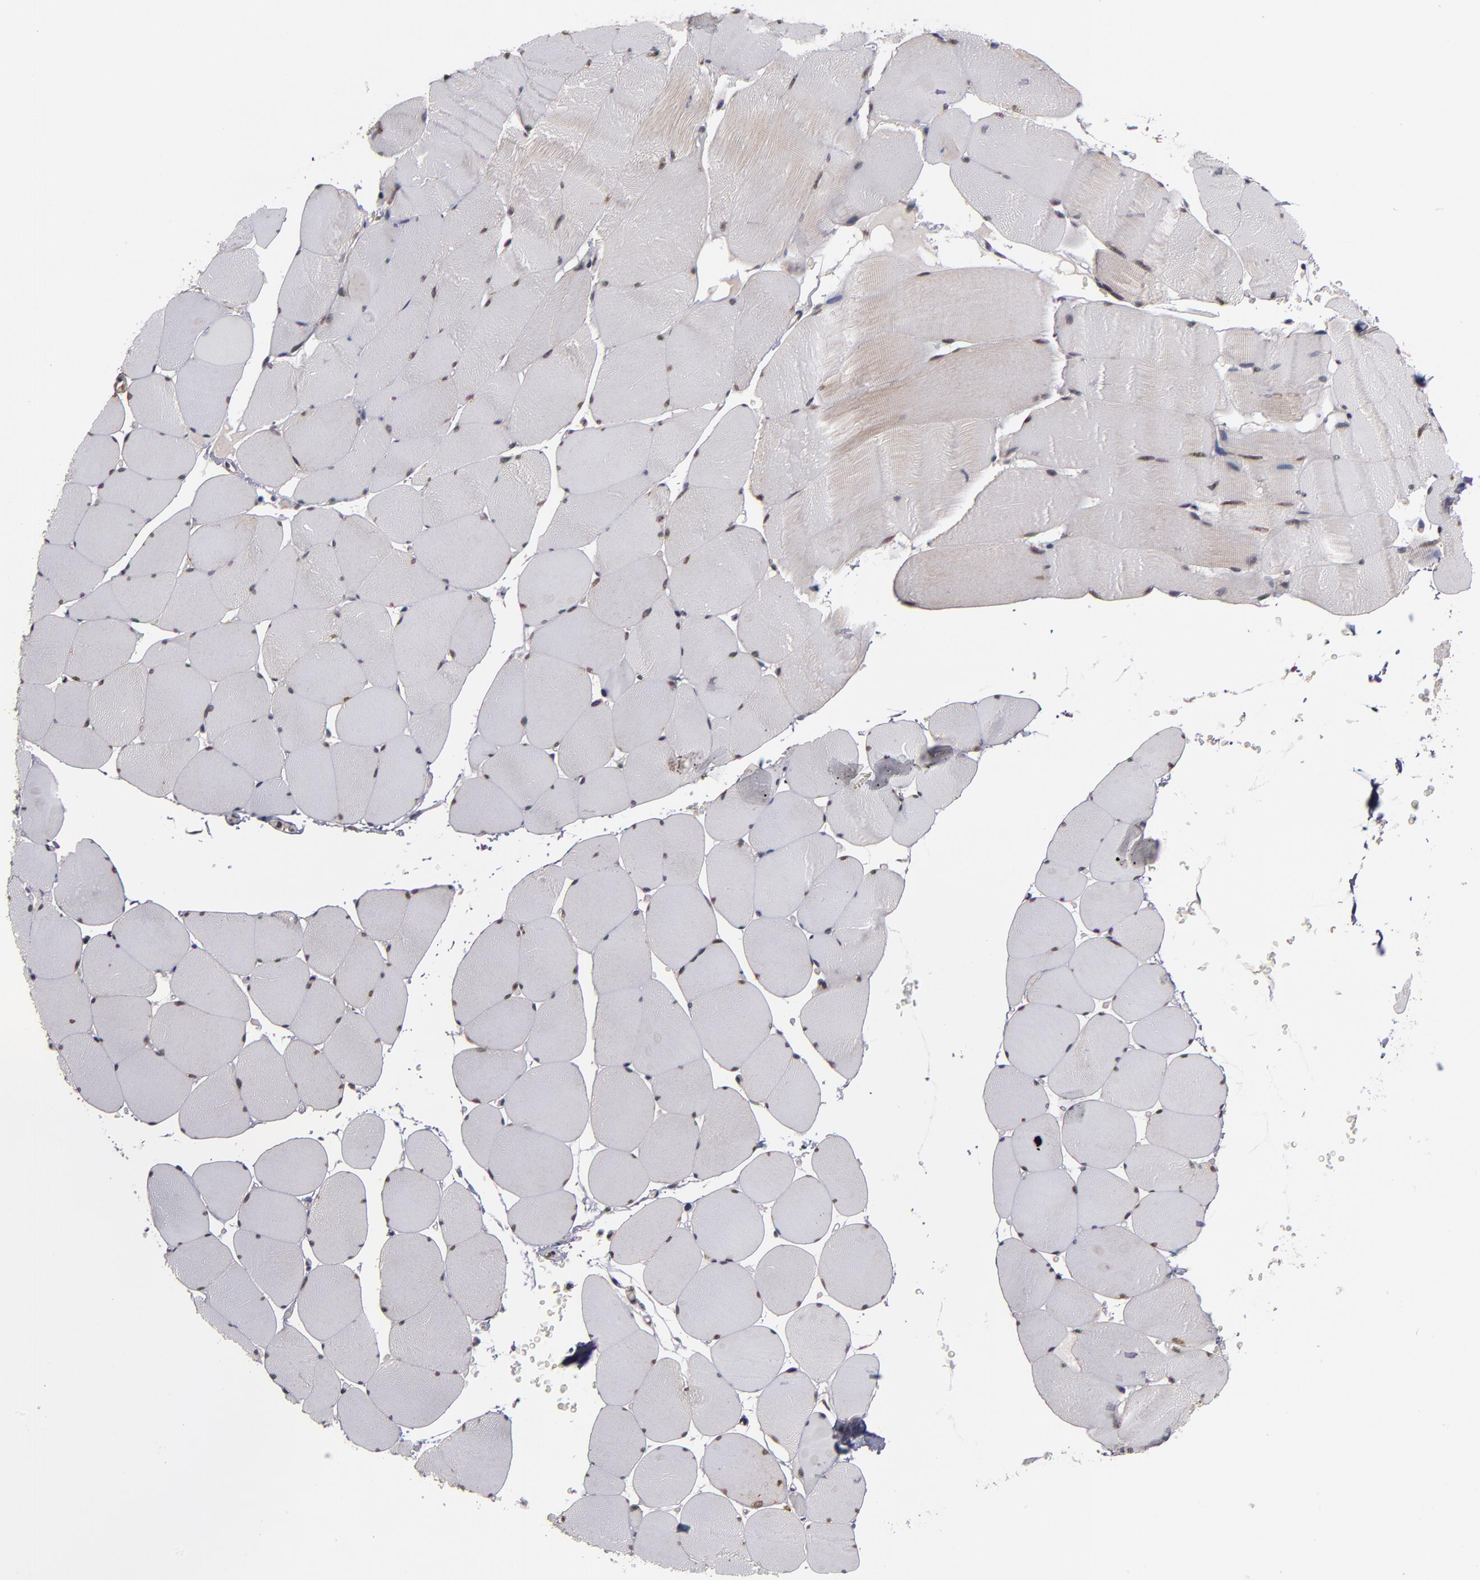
{"staining": {"intensity": "negative", "quantity": "none", "location": "none"}, "tissue": "skeletal muscle", "cell_type": "Myocytes", "image_type": "normal", "snomed": [{"axis": "morphology", "description": "Normal tissue, NOS"}, {"axis": "topography", "description": "Skeletal muscle"}], "caption": "High power microscopy histopathology image of an IHC histopathology image of normal skeletal muscle, revealing no significant expression in myocytes. (DAB (3,3'-diaminobenzidine) IHC visualized using brightfield microscopy, high magnification).", "gene": "KDM6A", "patient": {"sex": "male", "age": 62}}